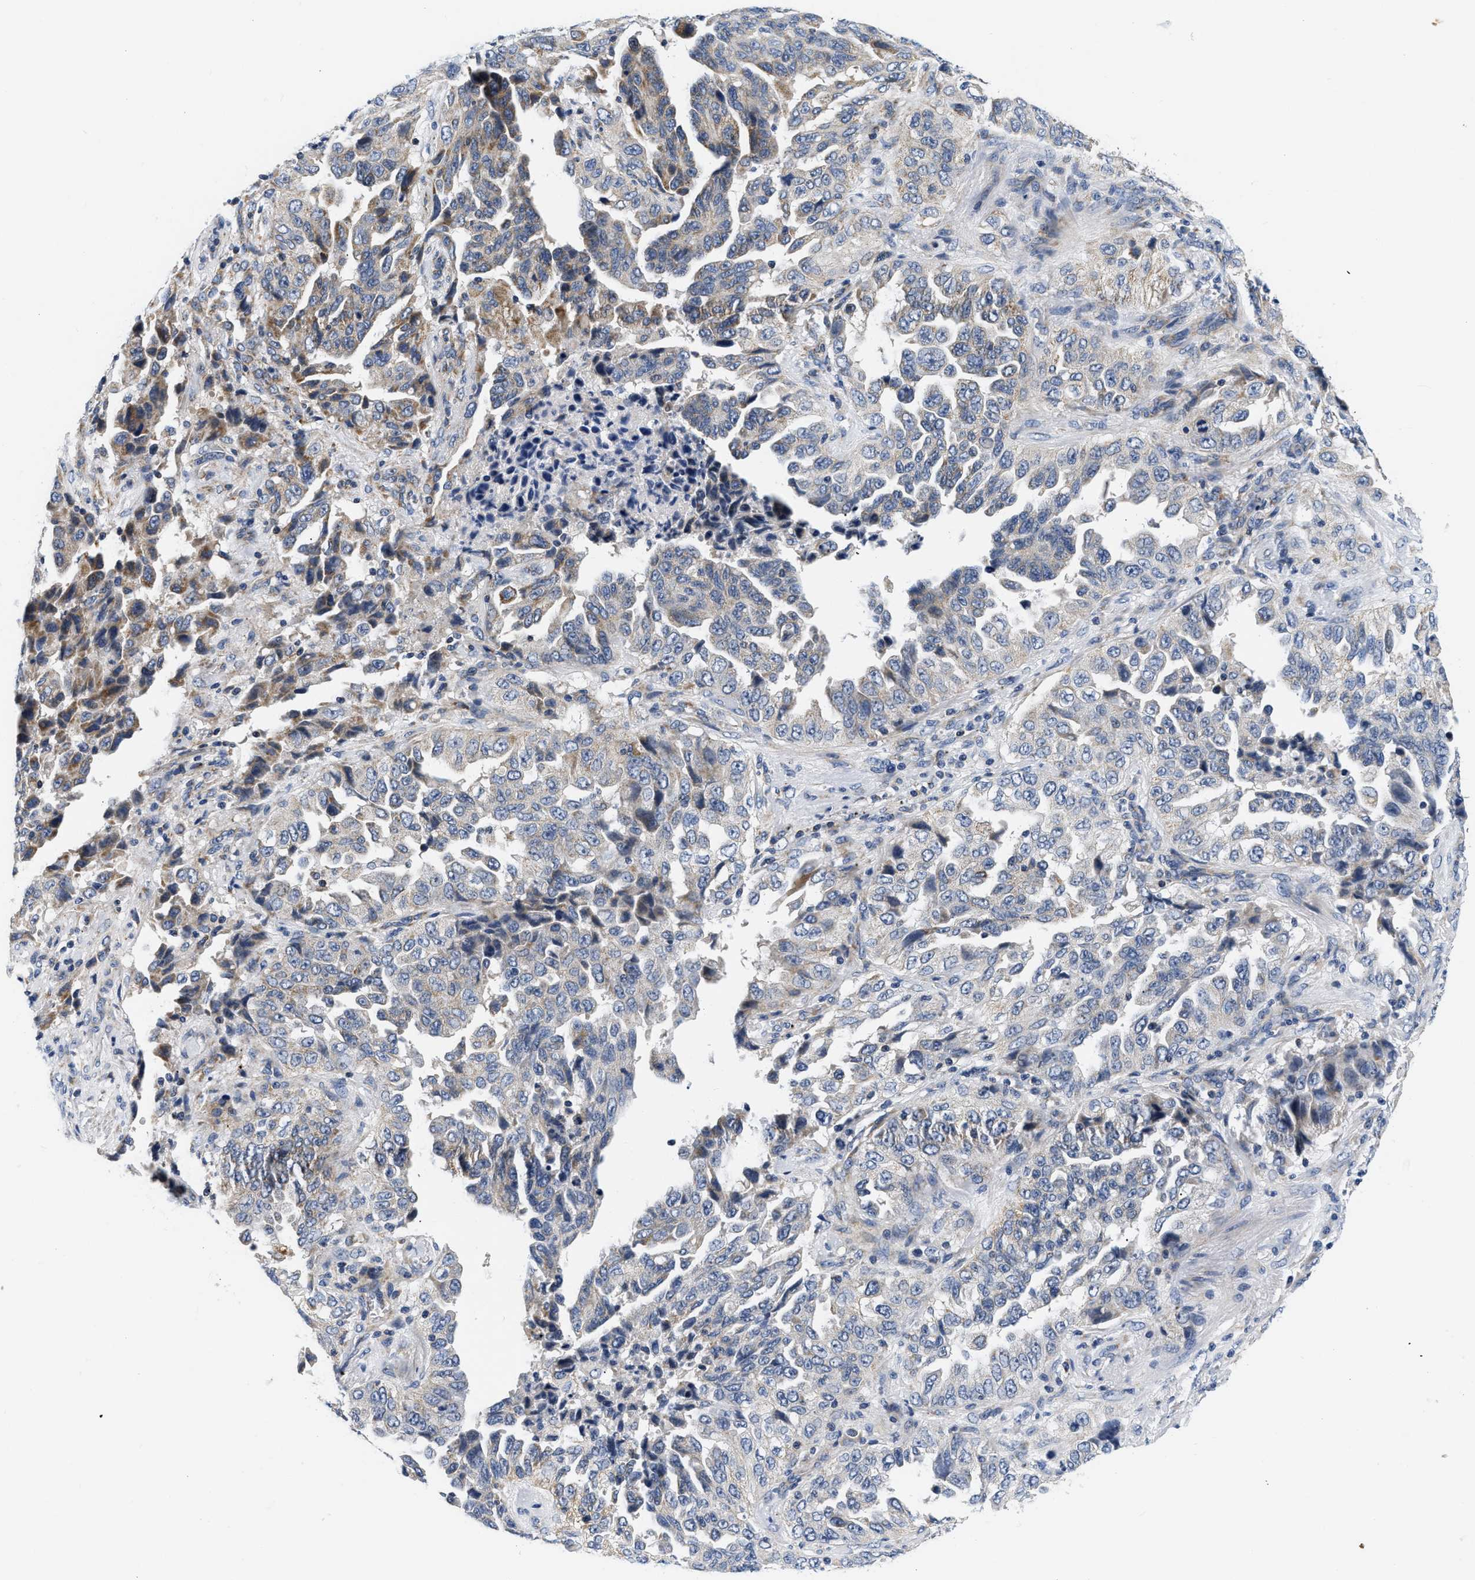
{"staining": {"intensity": "moderate", "quantity": "<25%", "location": "cytoplasmic/membranous"}, "tissue": "lung cancer", "cell_type": "Tumor cells", "image_type": "cancer", "snomed": [{"axis": "morphology", "description": "Adenocarcinoma, NOS"}, {"axis": "topography", "description": "Lung"}], "caption": "Immunohistochemistry (IHC) (DAB) staining of human lung adenocarcinoma demonstrates moderate cytoplasmic/membranous protein staining in approximately <25% of tumor cells. Nuclei are stained in blue.", "gene": "PDP1", "patient": {"sex": "female", "age": 51}}